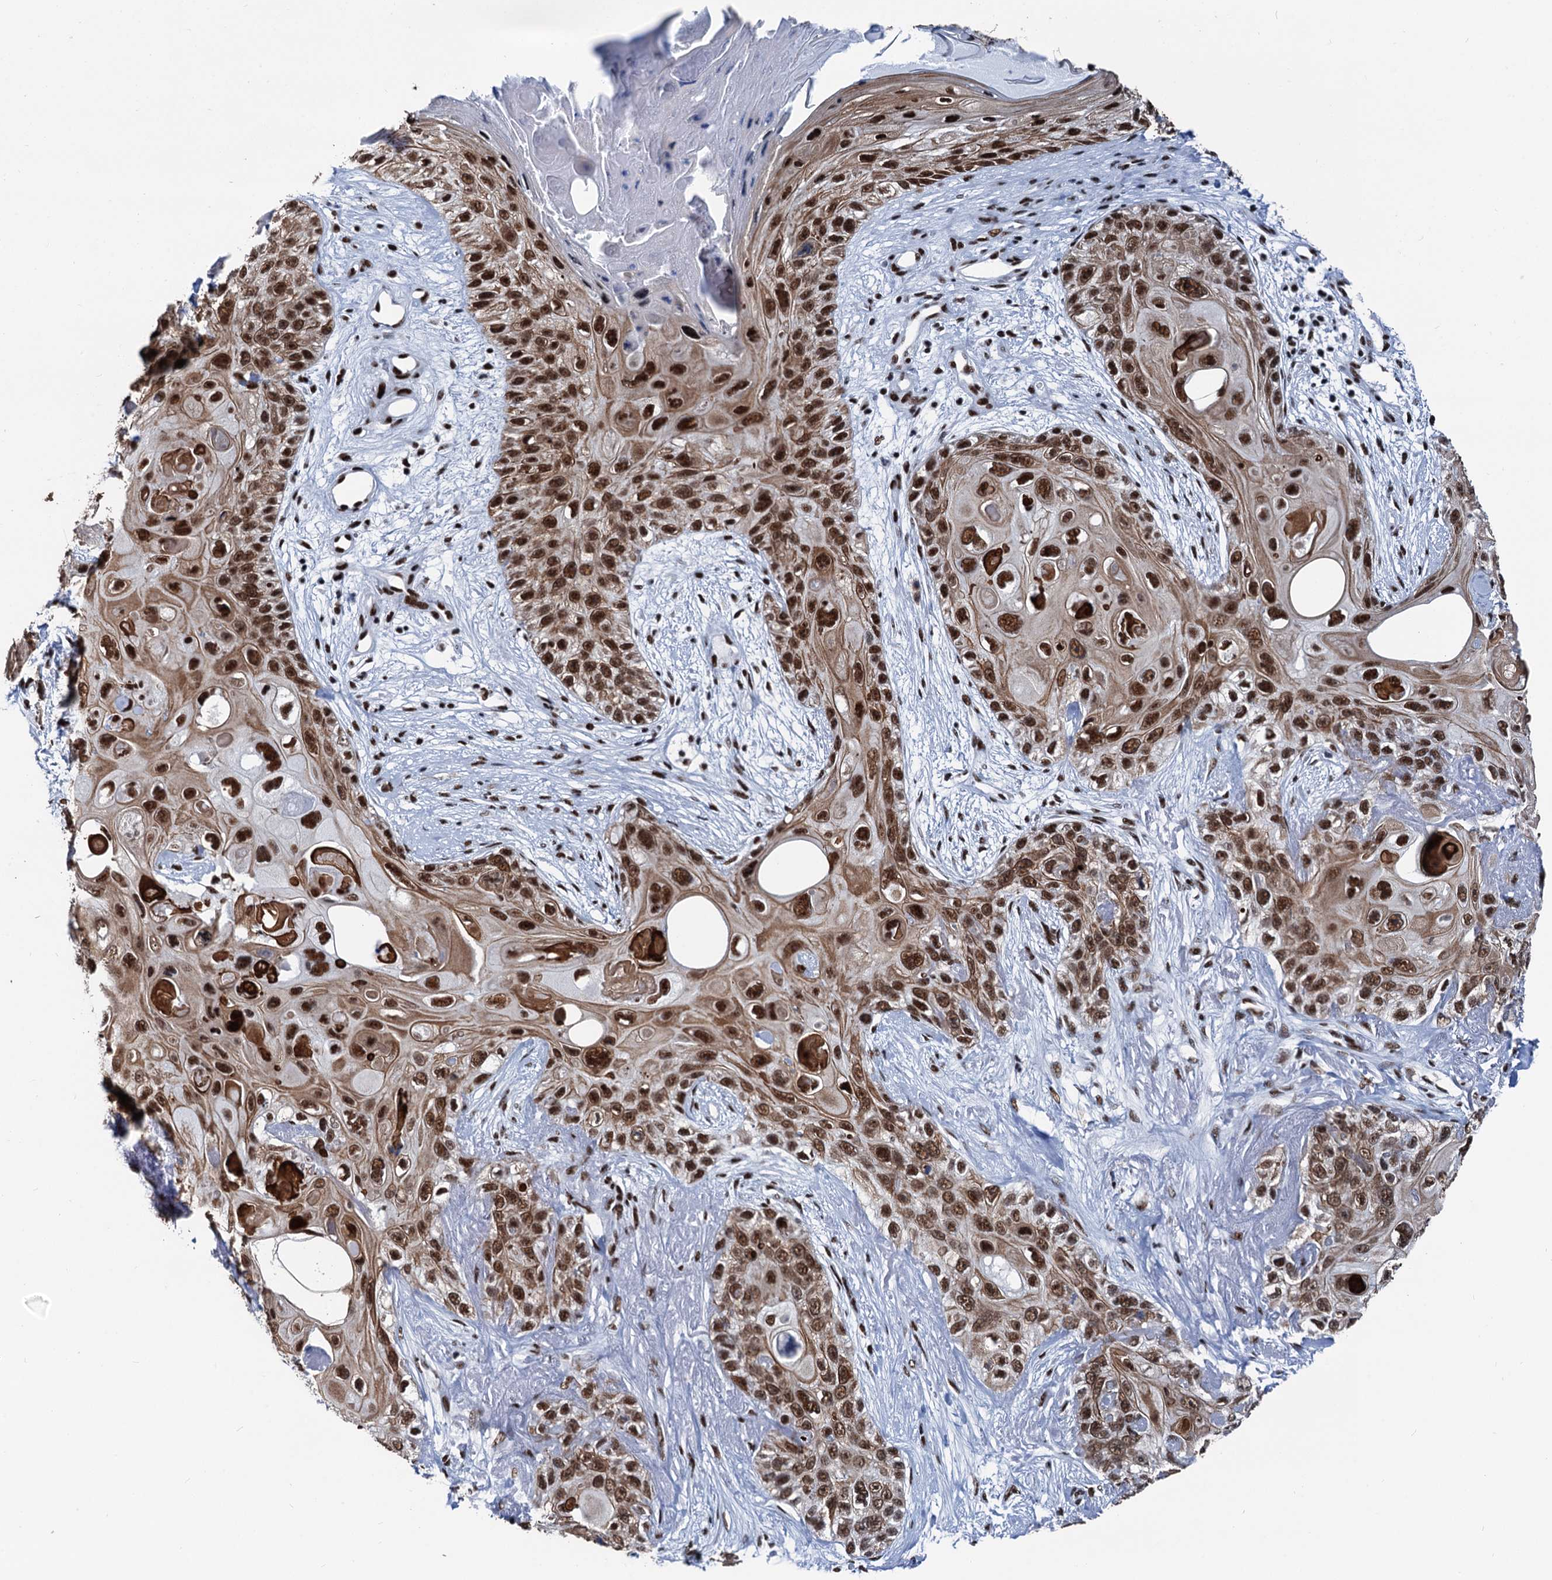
{"staining": {"intensity": "strong", "quantity": ">75%", "location": "cytoplasmic/membranous,nuclear"}, "tissue": "skin cancer", "cell_type": "Tumor cells", "image_type": "cancer", "snomed": [{"axis": "morphology", "description": "Normal tissue, NOS"}, {"axis": "morphology", "description": "Squamous cell carcinoma, NOS"}, {"axis": "topography", "description": "Skin"}], "caption": "DAB (3,3'-diaminobenzidine) immunohistochemical staining of squamous cell carcinoma (skin) displays strong cytoplasmic/membranous and nuclear protein positivity in about >75% of tumor cells.", "gene": "DDX23", "patient": {"sex": "male", "age": 72}}